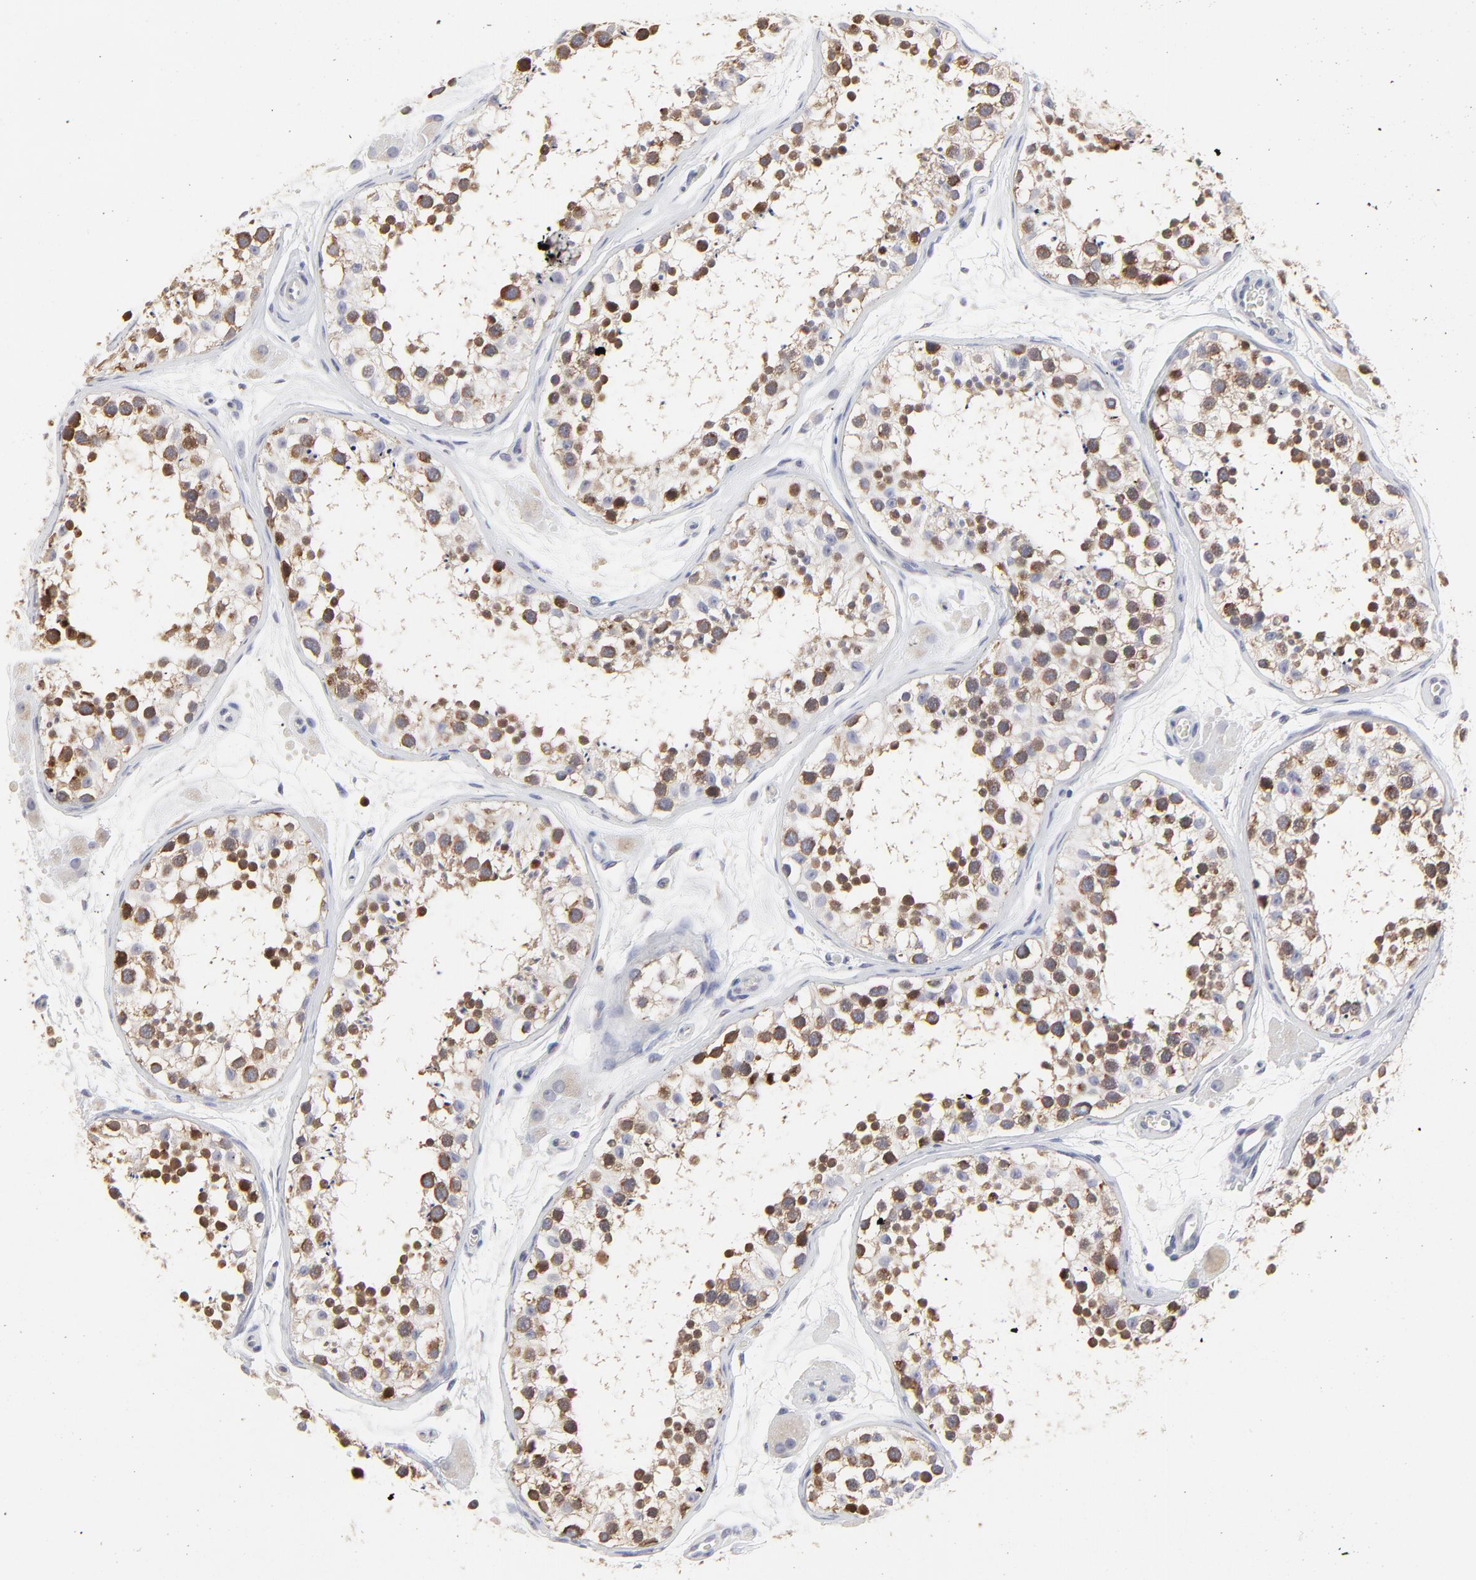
{"staining": {"intensity": "moderate", "quantity": ">75%", "location": "cytoplasmic/membranous"}, "tissue": "testis", "cell_type": "Cells in seminiferous ducts", "image_type": "normal", "snomed": [{"axis": "morphology", "description": "Normal tissue, NOS"}, {"axis": "topography", "description": "Testis"}], "caption": "DAB immunohistochemical staining of benign testis exhibits moderate cytoplasmic/membranous protein positivity in approximately >75% of cells in seminiferous ducts. (DAB = brown stain, brightfield microscopy at high magnification).", "gene": "NCAPH", "patient": {"sex": "male", "age": 29}}